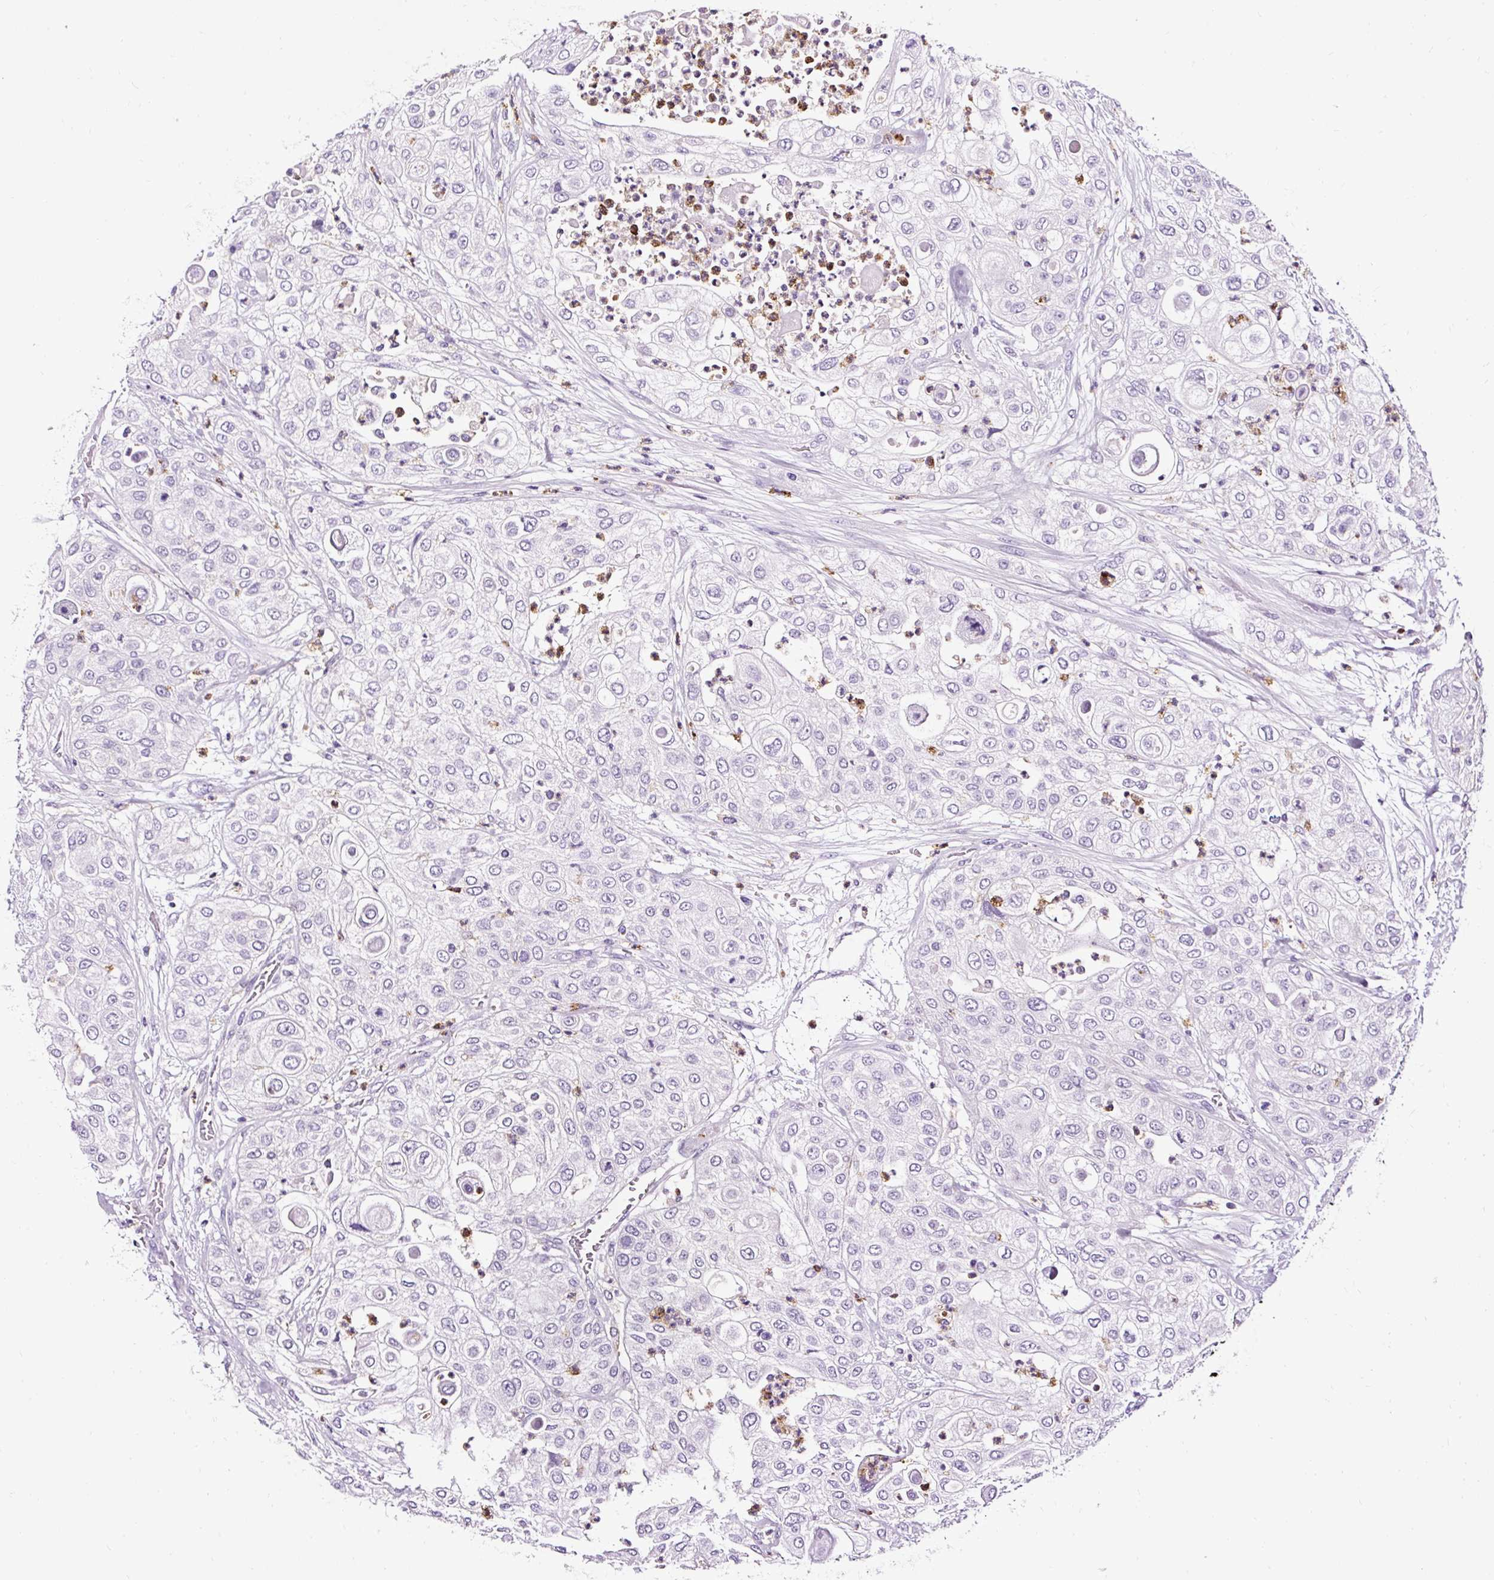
{"staining": {"intensity": "negative", "quantity": "none", "location": "none"}, "tissue": "urothelial cancer", "cell_type": "Tumor cells", "image_type": "cancer", "snomed": [{"axis": "morphology", "description": "Urothelial carcinoma, High grade"}, {"axis": "topography", "description": "Urinary bladder"}], "caption": "The histopathology image reveals no significant staining in tumor cells of urothelial cancer. Brightfield microscopy of immunohistochemistry (IHC) stained with DAB (3,3'-diaminobenzidine) (brown) and hematoxylin (blue), captured at high magnification.", "gene": "SLC7A8", "patient": {"sex": "female", "age": 79}}